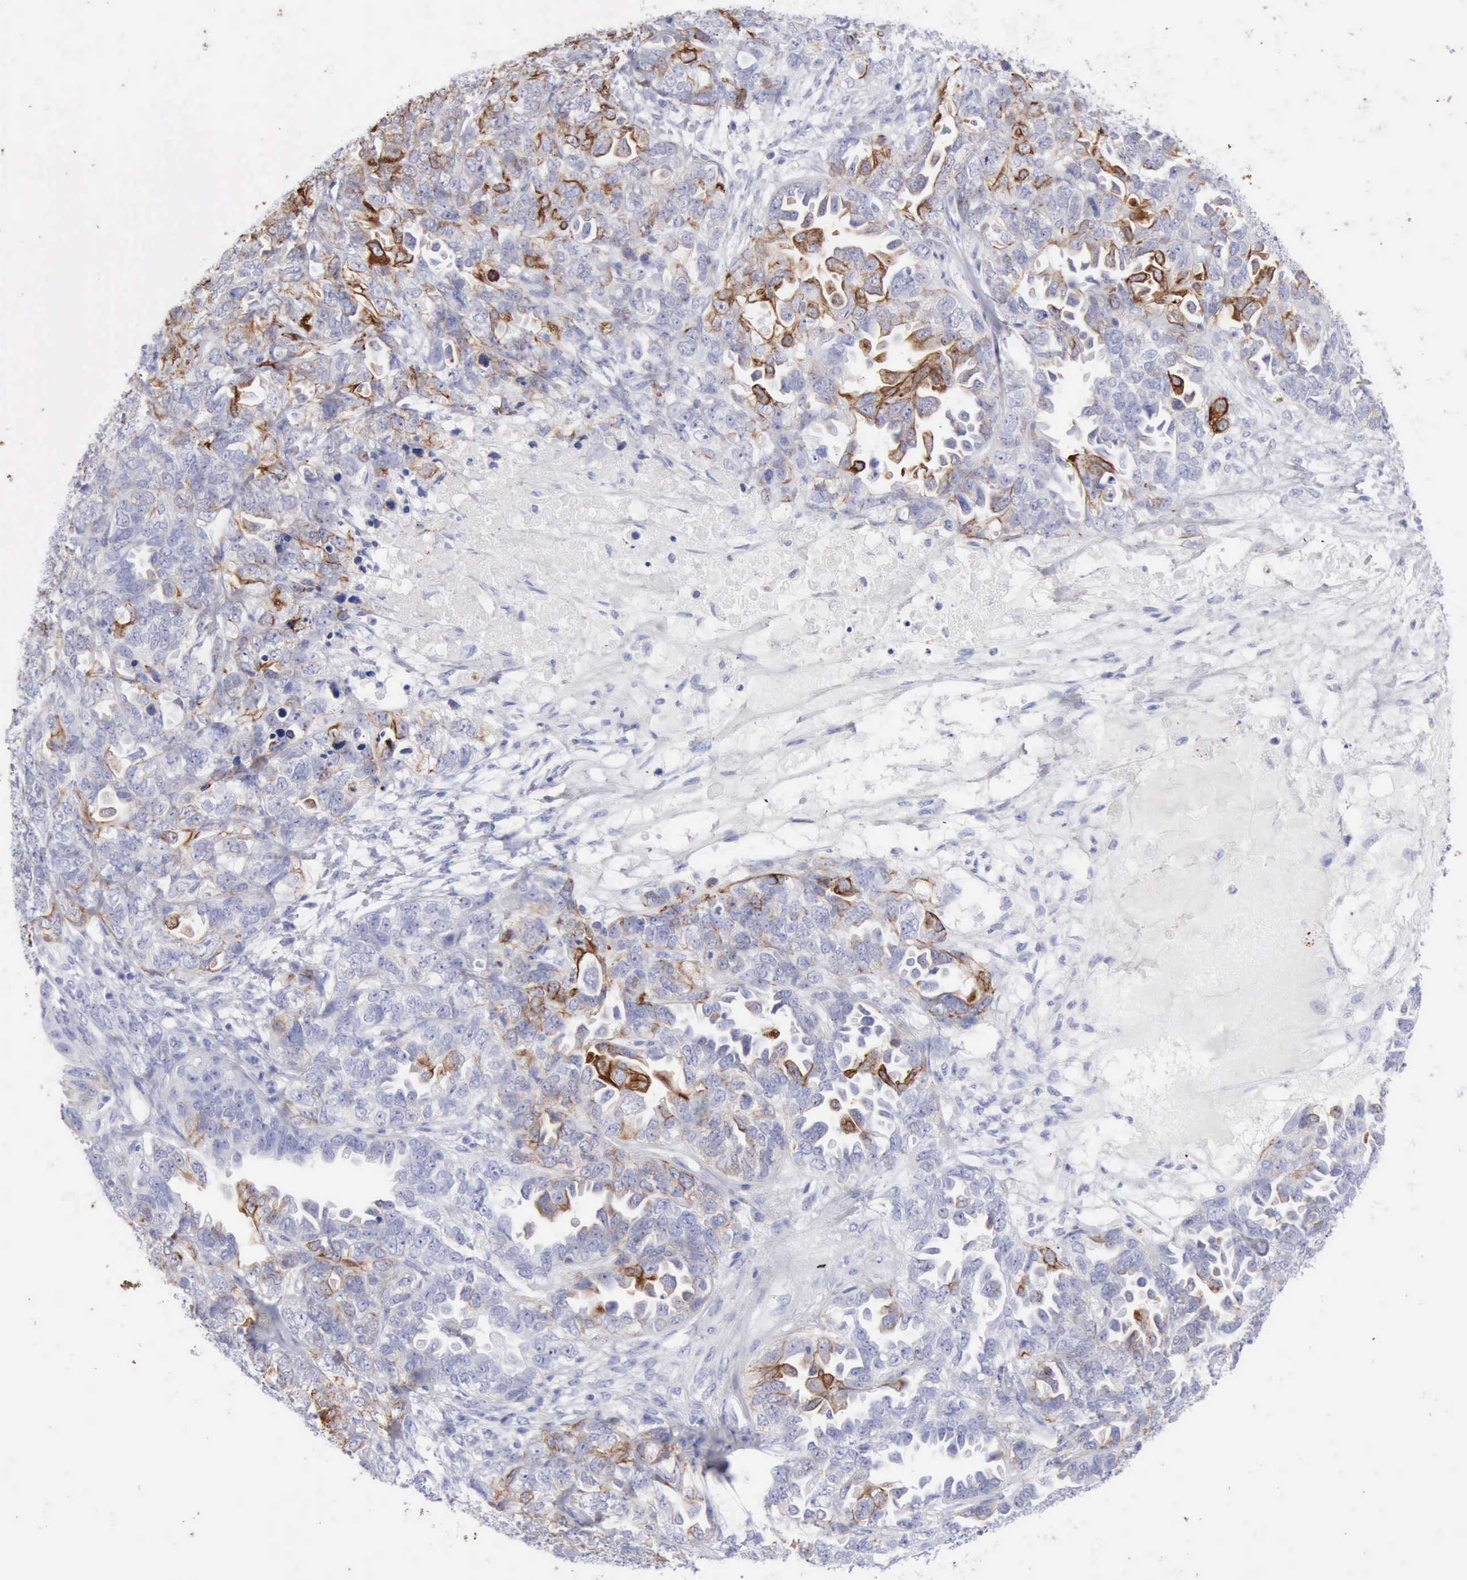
{"staining": {"intensity": "moderate", "quantity": "<25%", "location": "cytoplasmic/membranous"}, "tissue": "ovarian cancer", "cell_type": "Tumor cells", "image_type": "cancer", "snomed": [{"axis": "morphology", "description": "Cystadenocarcinoma, serous, NOS"}, {"axis": "topography", "description": "Ovary"}], "caption": "A photomicrograph of serous cystadenocarcinoma (ovarian) stained for a protein demonstrates moderate cytoplasmic/membranous brown staining in tumor cells.", "gene": "KRT5", "patient": {"sex": "female", "age": 82}}